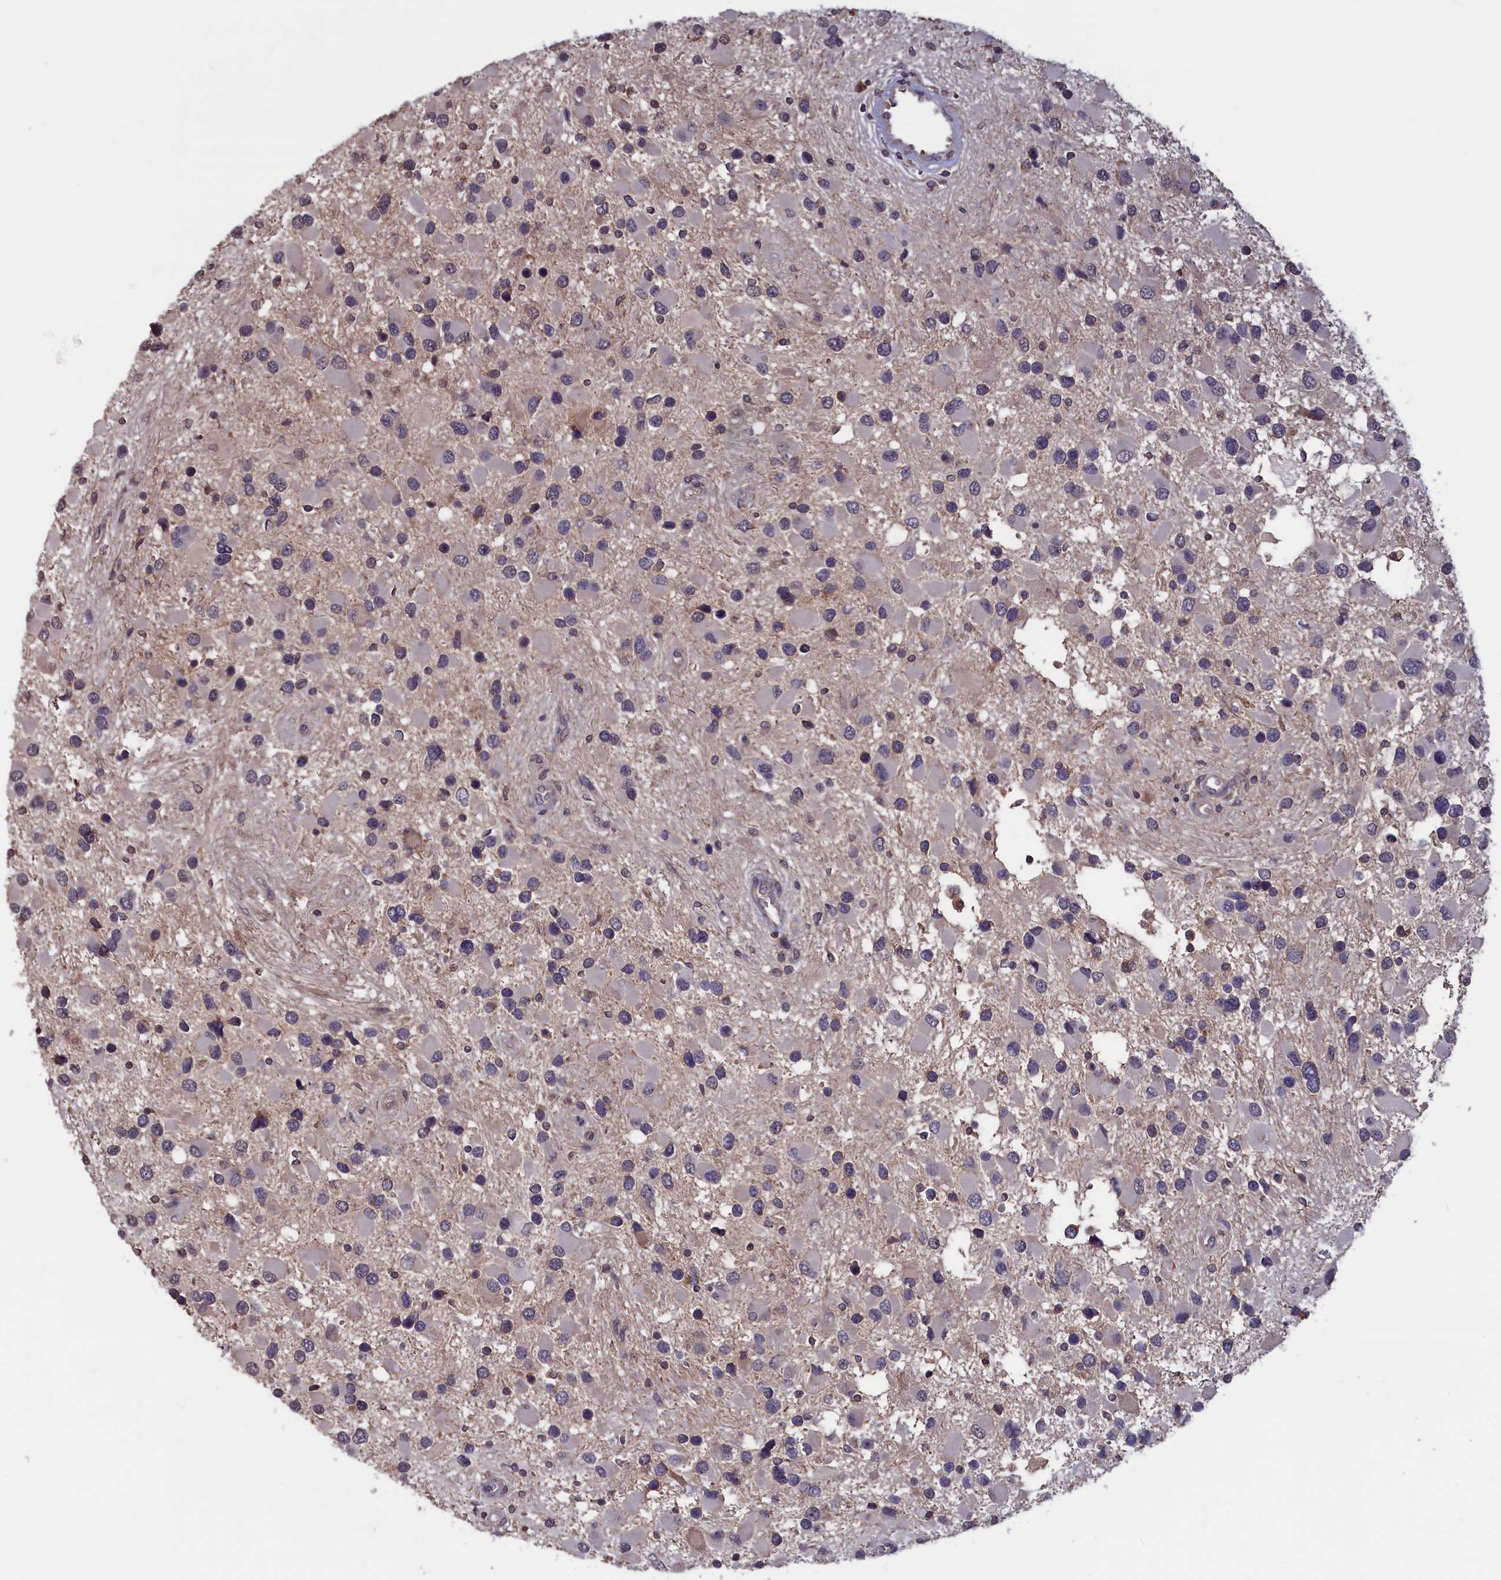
{"staining": {"intensity": "negative", "quantity": "none", "location": "none"}, "tissue": "glioma", "cell_type": "Tumor cells", "image_type": "cancer", "snomed": [{"axis": "morphology", "description": "Glioma, malignant, High grade"}, {"axis": "topography", "description": "Brain"}], "caption": "Glioma stained for a protein using IHC demonstrates no staining tumor cells.", "gene": "CACTIN", "patient": {"sex": "male", "age": 53}}